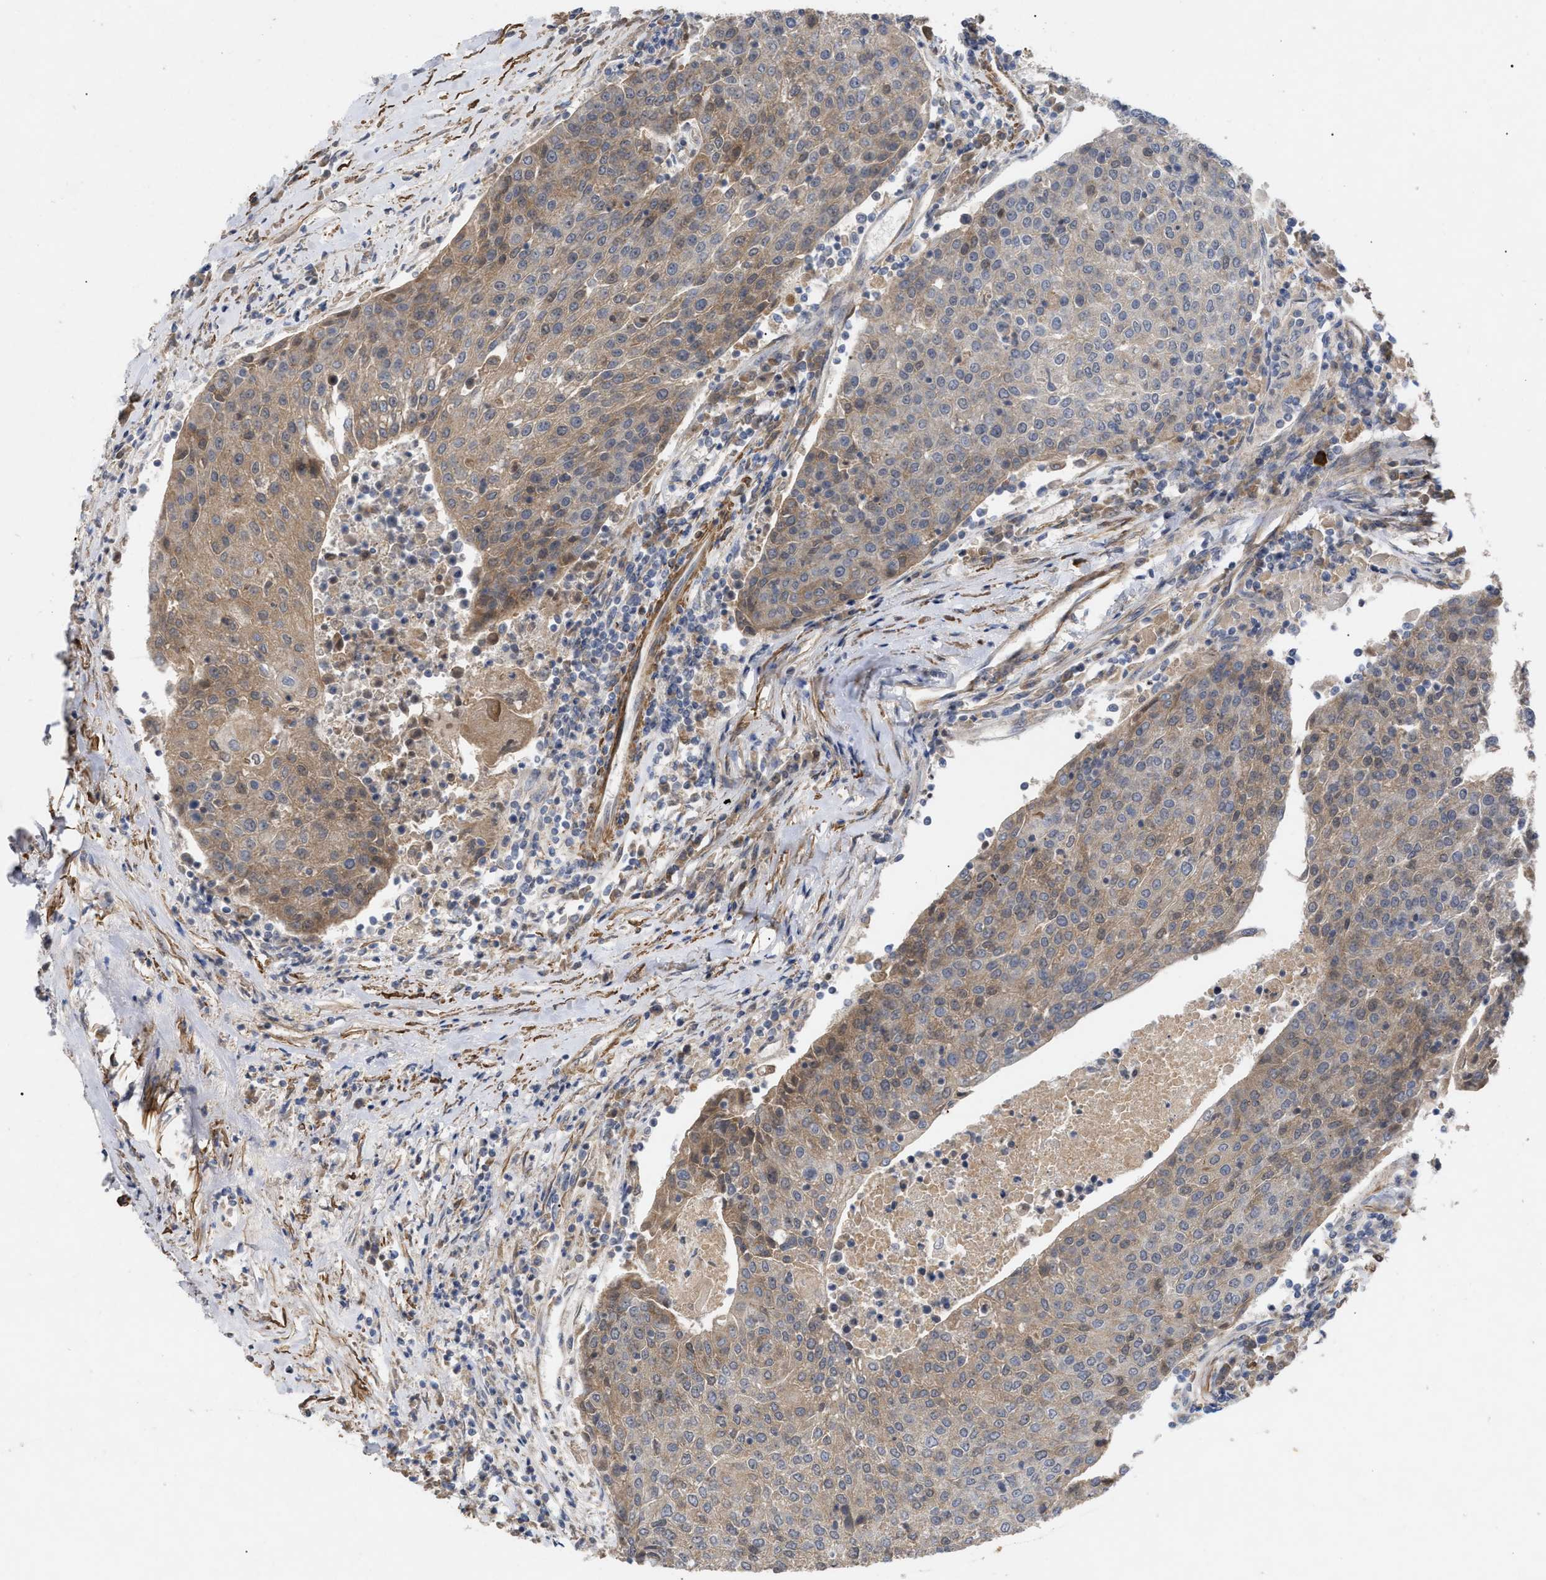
{"staining": {"intensity": "weak", "quantity": ">75%", "location": "cytoplasmic/membranous"}, "tissue": "urothelial cancer", "cell_type": "Tumor cells", "image_type": "cancer", "snomed": [{"axis": "morphology", "description": "Urothelial carcinoma, High grade"}, {"axis": "topography", "description": "Urinary bladder"}], "caption": "Immunohistochemical staining of urothelial cancer displays weak cytoplasmic/membranous protein positivity in approximately >75% of tumor cells.", "gene": "ST6GALNAC6", "patient": {"sex": "female", "age": 85}}